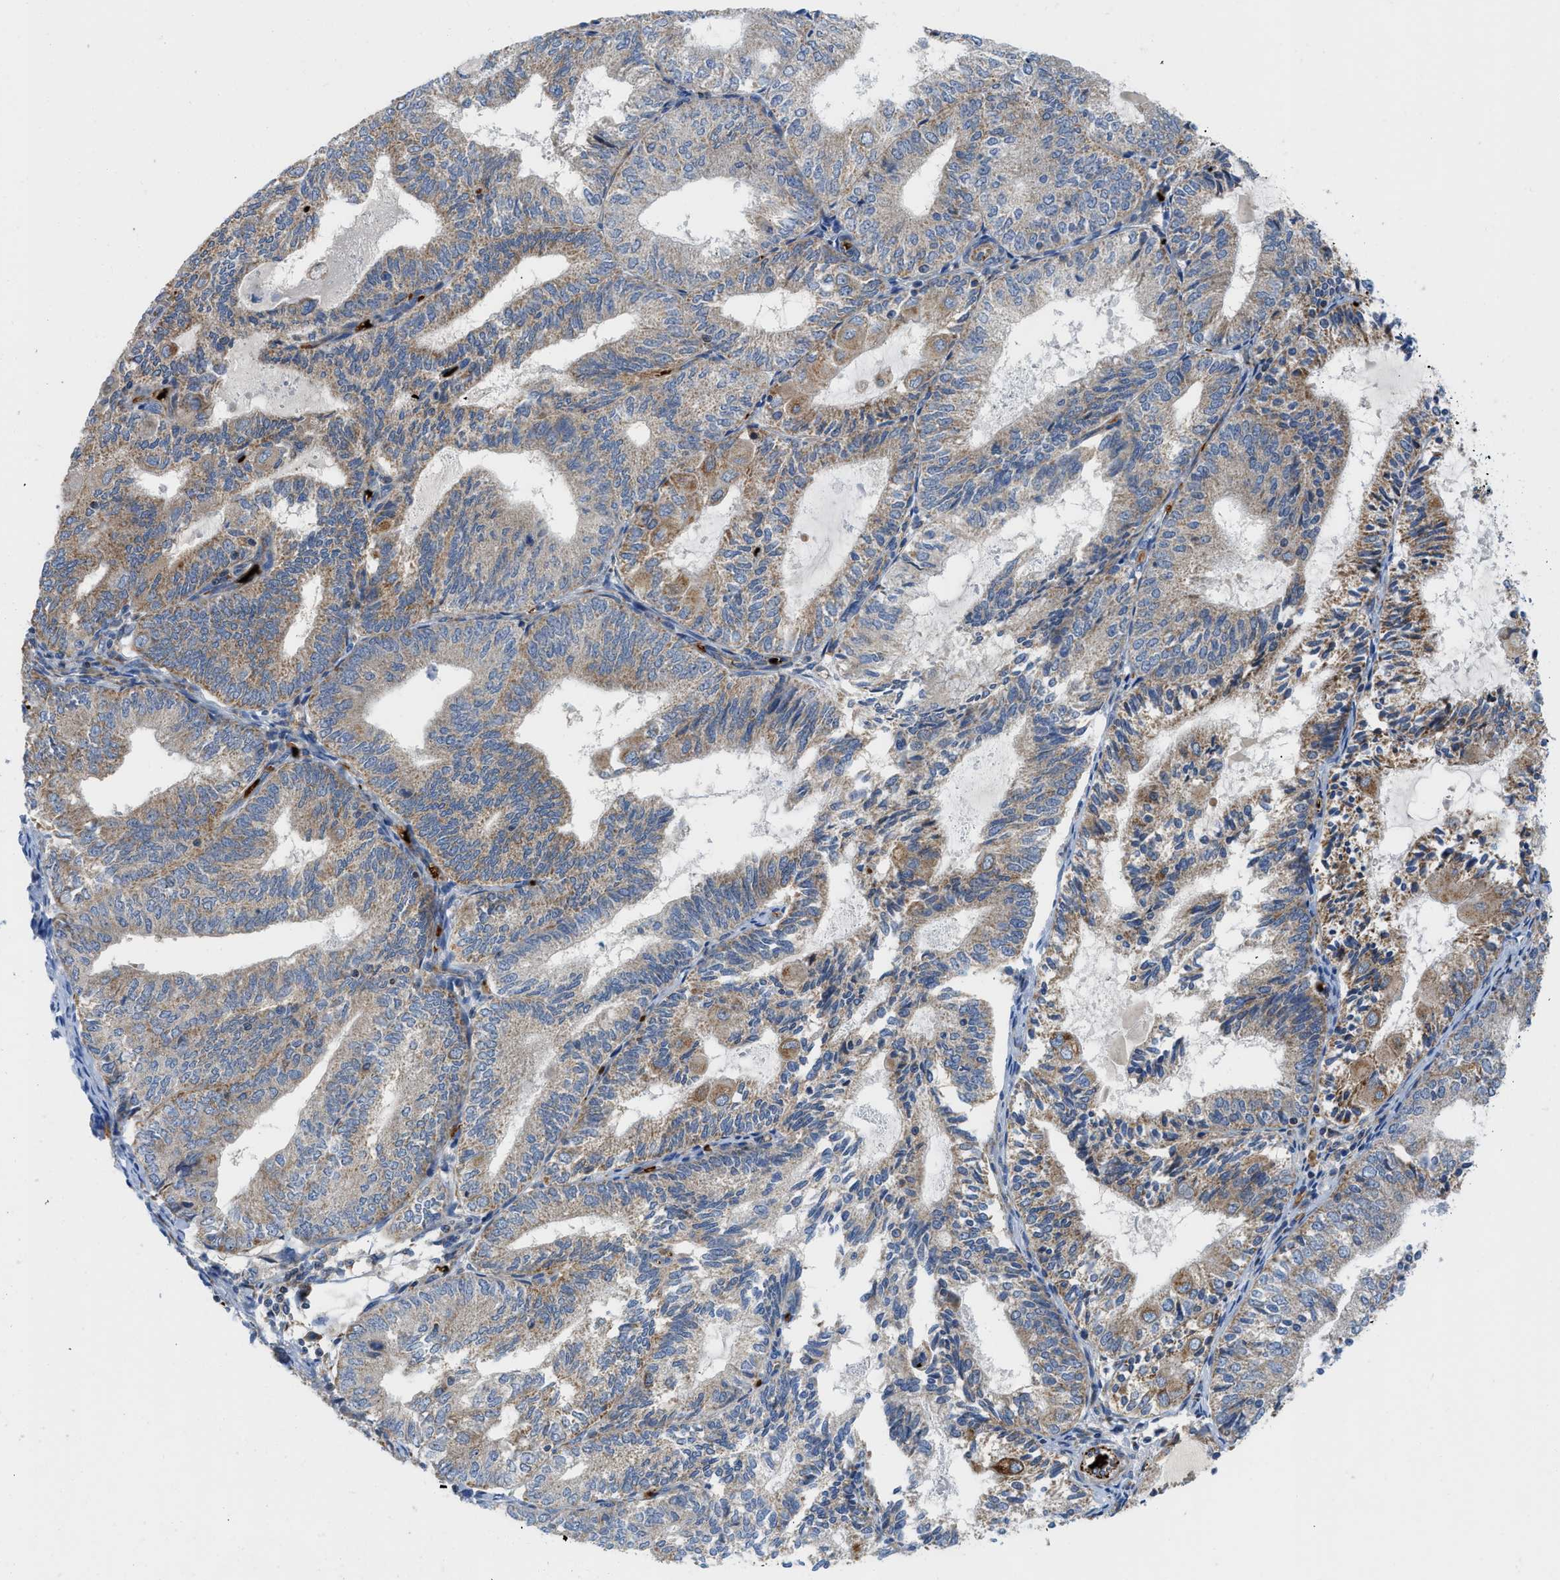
{"staining": {"intensity": "moderate", "quantity": "25%-75%", "location": "cytoplasmic/membranous"}, "tissue": "endometrial cancer", "cell_type": "Tumor cells", "image_type": "cancer", "snomed": [{"axis": "morphology", "description": "Adenocarcinoma, NOS"}, {"axis": "topography", "description": "Endometrium"}], "caption": "Endometrial cancer stained with DAB immunohistochemistry (IHC) exhibits medium levels of moderate cytoplasmic/membranous positivity in approximately 25%-75% of tumor cells.", "gene": "ZNF831", "patient": {"sex": "female", "age": 81}}